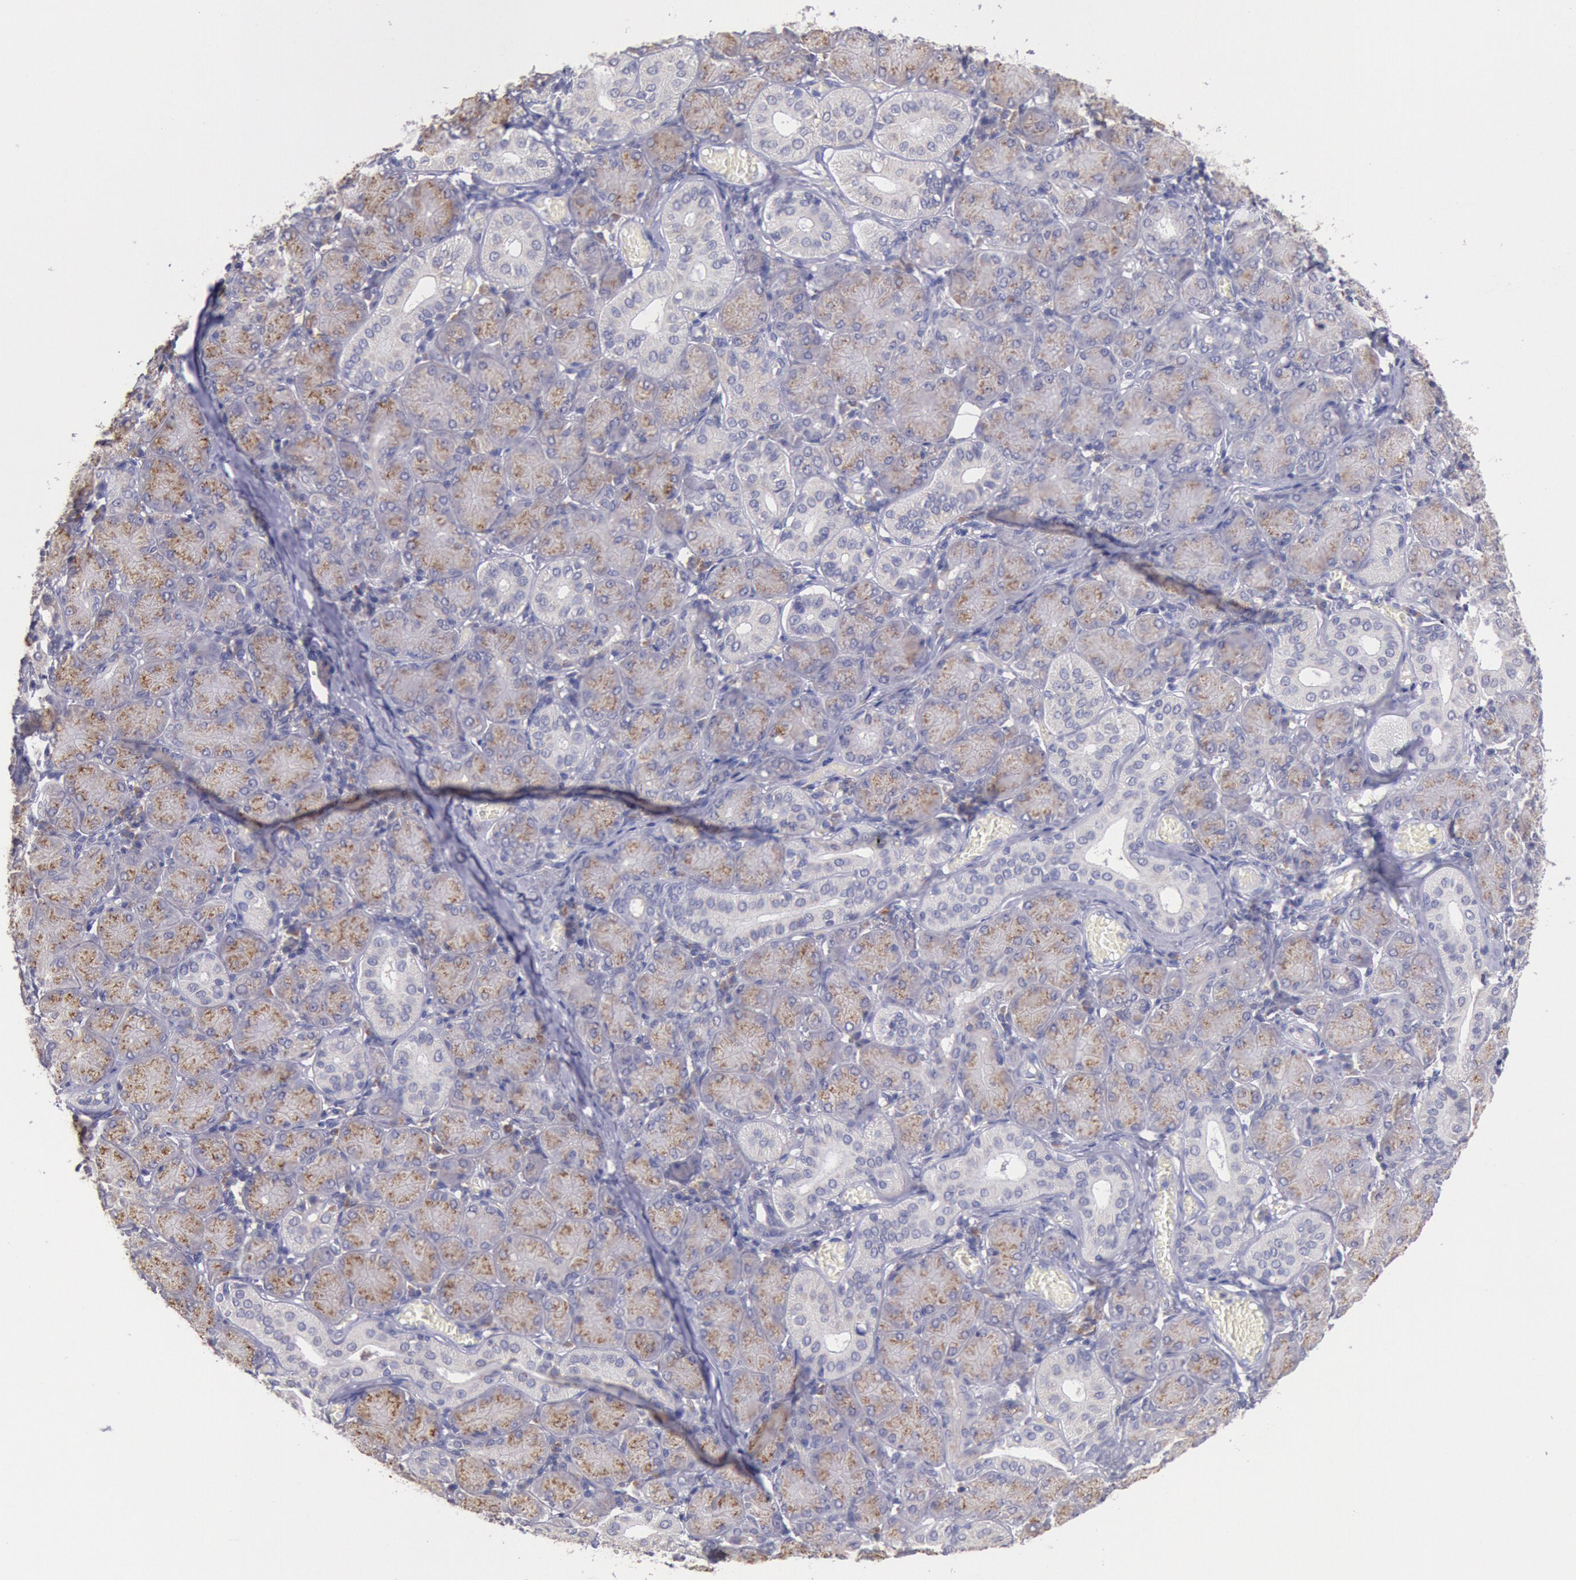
{"staining": {"intensity": "moderate", "quantity": "25%-75%", "location": "cytoplasmic/membranous"}, "tissue": "salivary gland", "cell_type": "Glandular cells", "image_type": "normal", "snomed": [{"axis": "morphology", "description": "Normal tissue, NOS"}, {"axis": "topography", "description": "Salivary gland"}], "caption": "DAB immunohistochemical staining of benign salivary gland reveals moderate cytoplasmic/membranous protein expression in approximately 25%-75% of glandular cells. The protein is shown in brown color, while the nuclei are stained blue.", "gene": "GAL3ST1", "patient": {"sex": "female", "age": 24}}